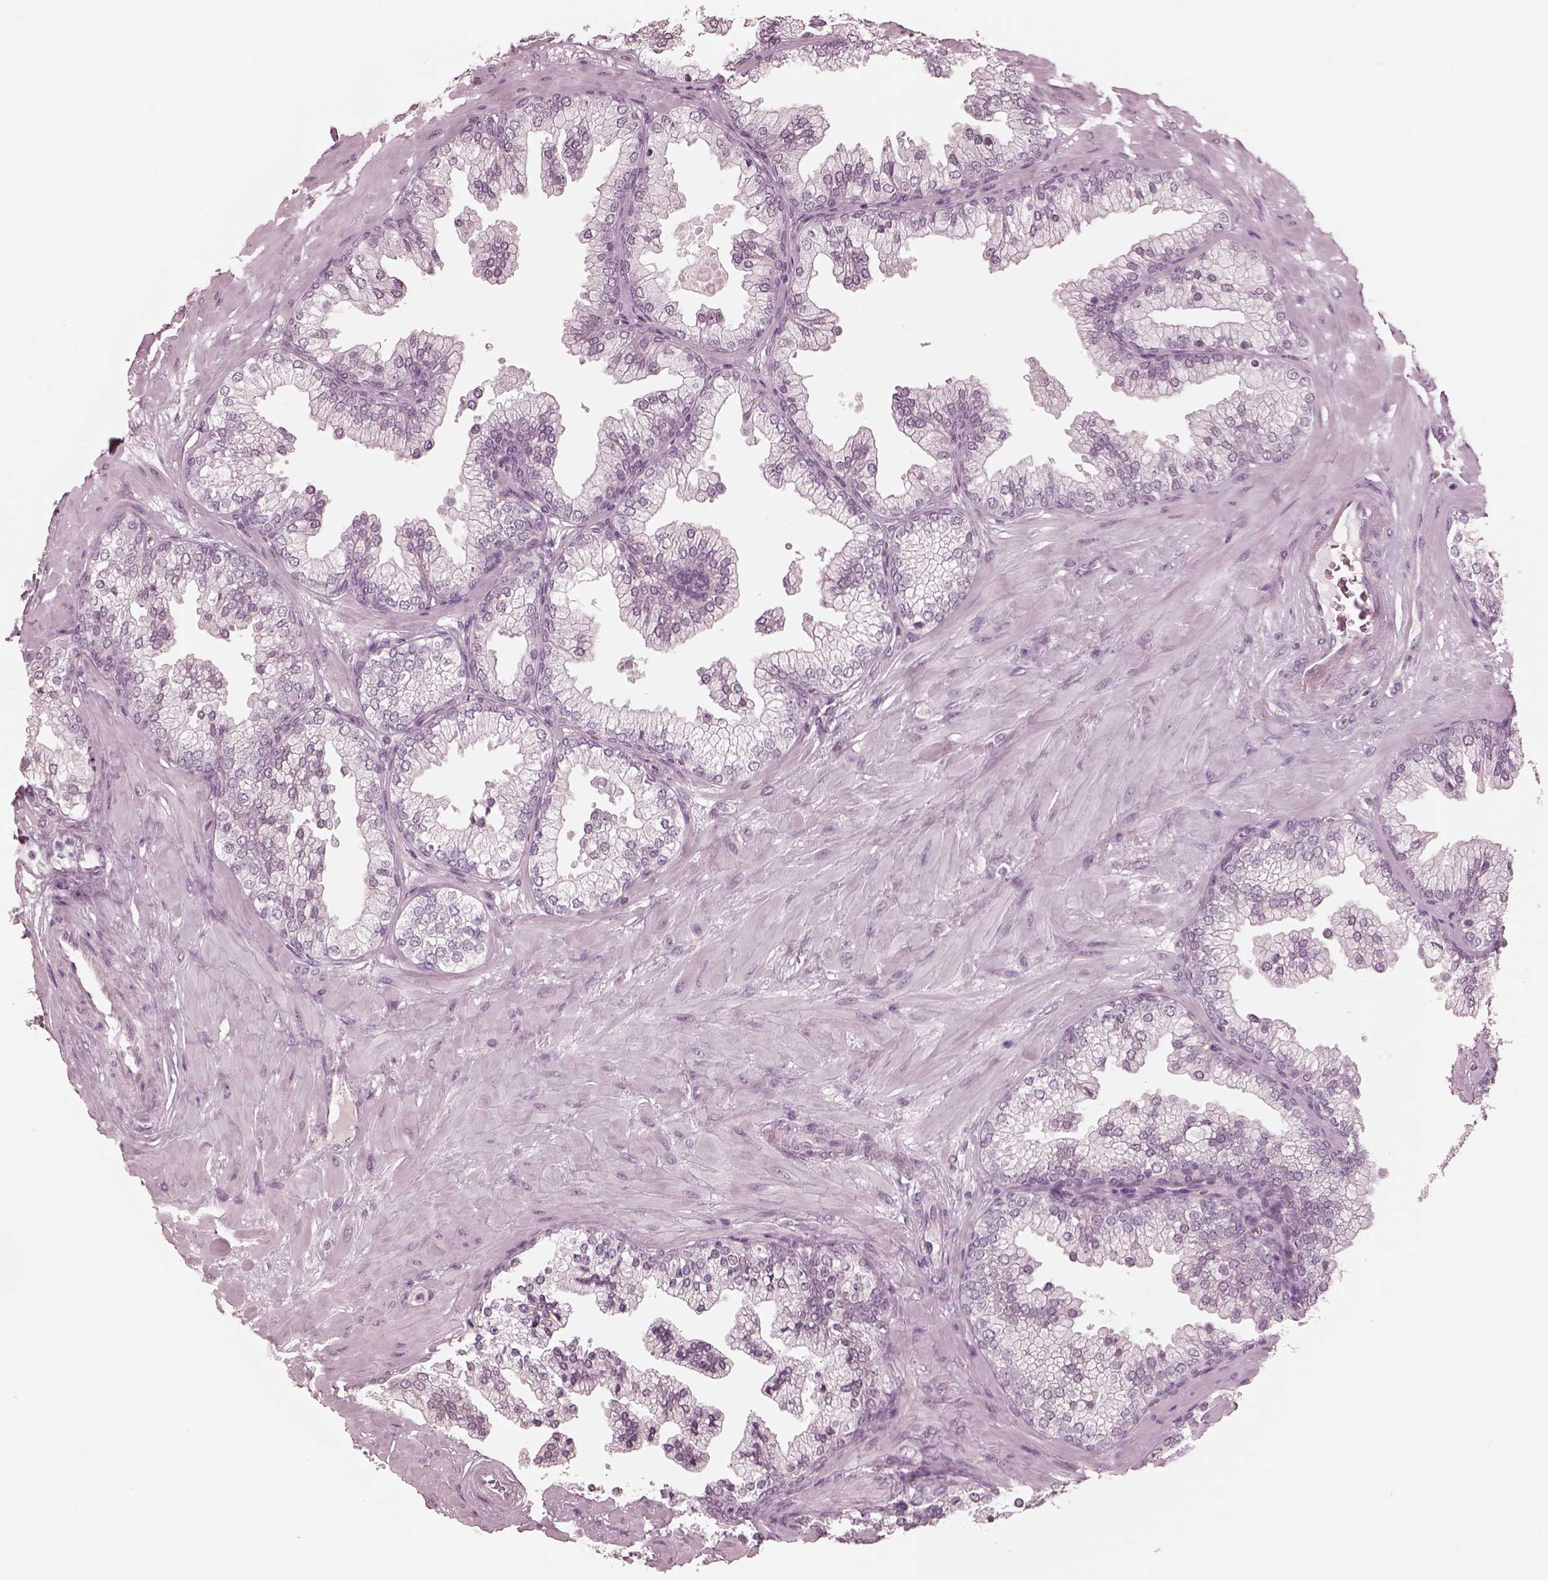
{"staining": {"intensity": "negative", "quantity": "none", "location": "none"}, "tissue": "prostate", "cell_type": "Glandular cells", "image_type": "normal", "snomed": [{"axis": "morphology", "description": "Normal tissue, NOS"}, {"axis": "topography", "description": "Prostate"}, {"axis": "topography", "description": "Peripheral nerve tissue"}], "caption": "Protein analysis of unremarkable prostate shows no significant positivity in glandular cells. The staining is performed using DAB brown chromogen with nuclei counter-stained in using hematoxylin.", "gene": "GARIN4", "patient": {"sex": "male", "age": 61}}